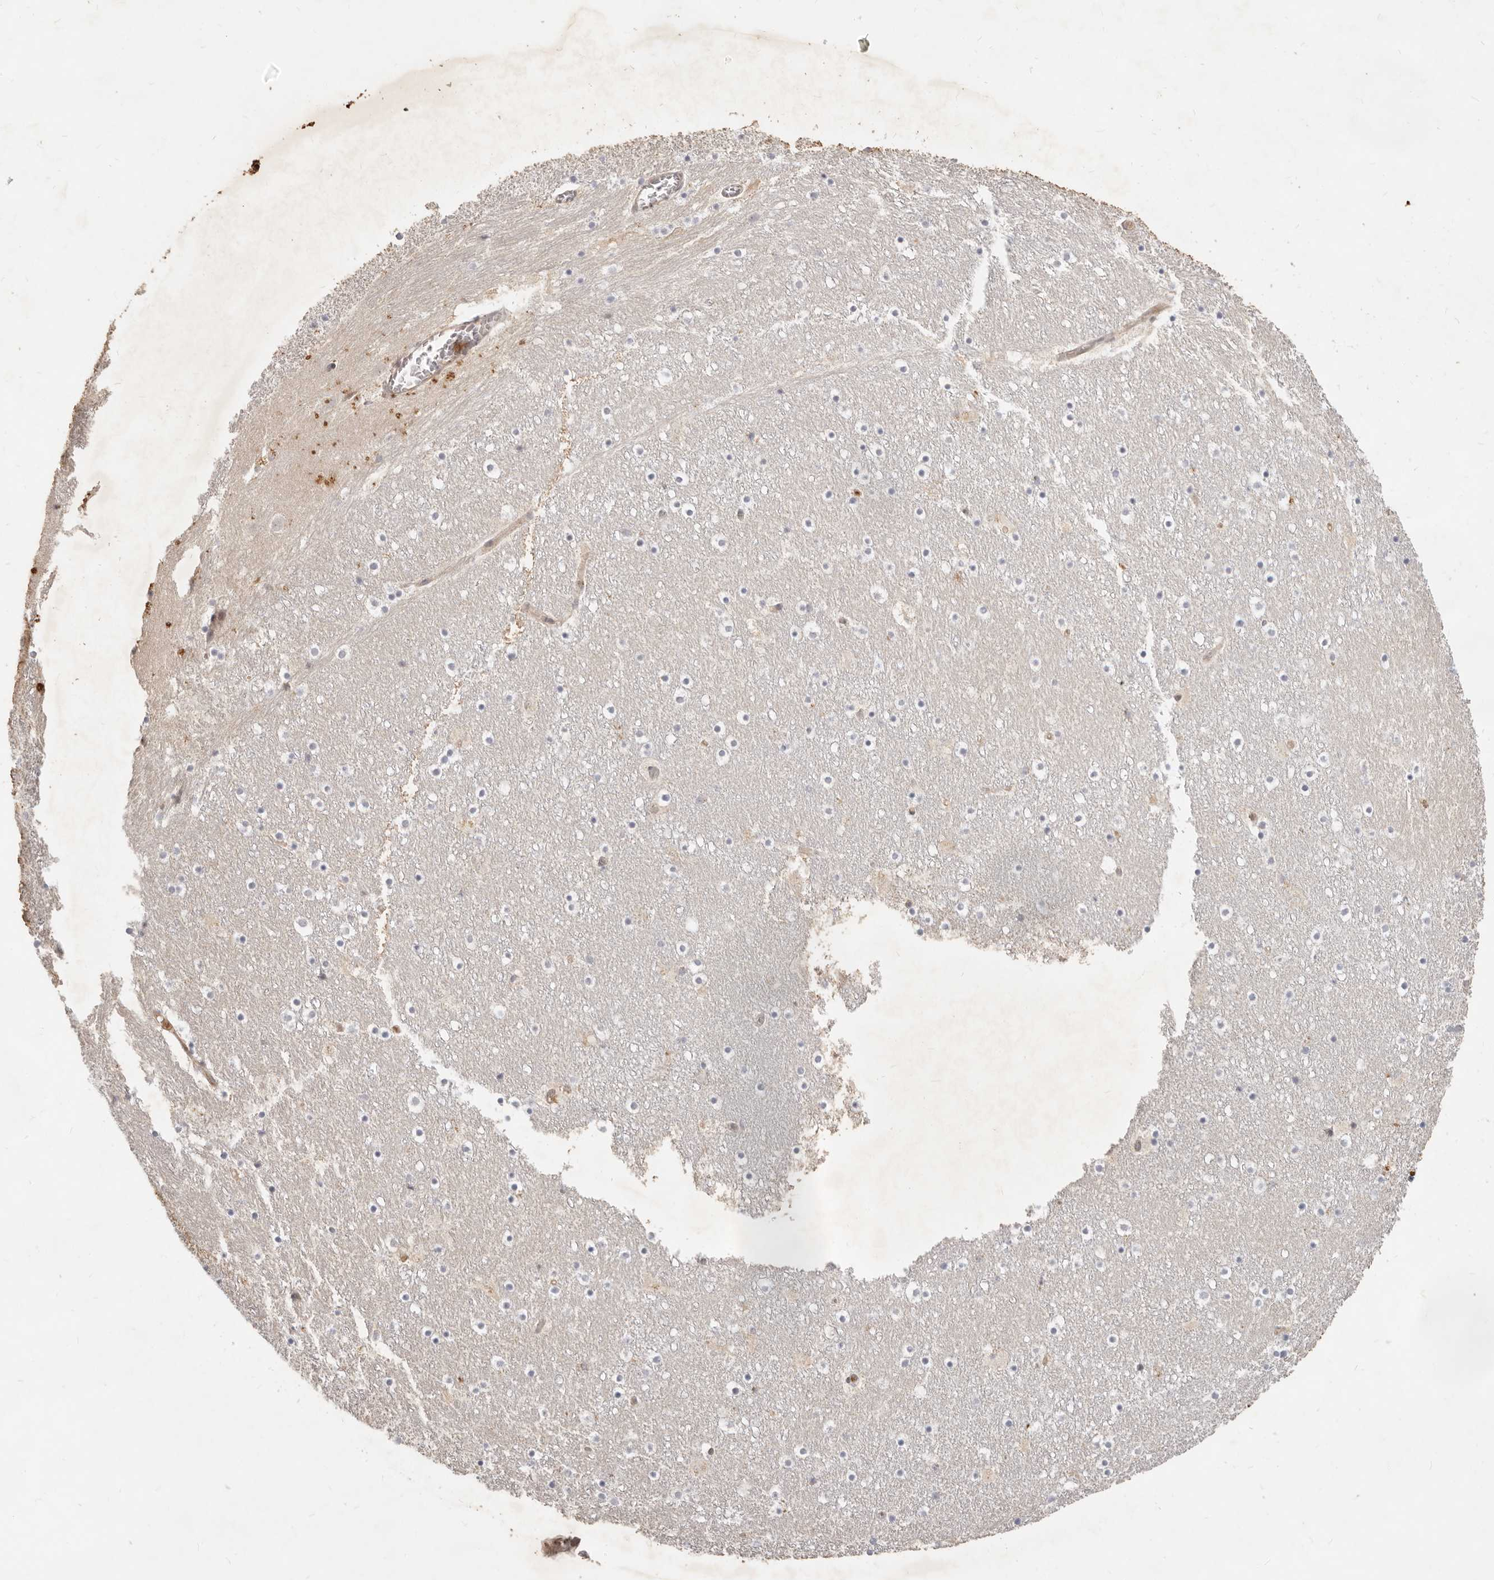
{"staining": {"intensity": "negative", "quantity": "none", "location": "none"}, "tissue": "caudate", "cell_type": "Glial cells", "image_type": "normal", "snomed": [{"axis": "morphology", "description": "Normal tissue, NOS"}, {"axis": "topography", "description": "Lateral ventricle wall"}], "caption": "The photomicrograph exhibits no staining of glial cells in benign caudate.", "gene": "USP49", "patient": {"sex": "male", "age": 45}}